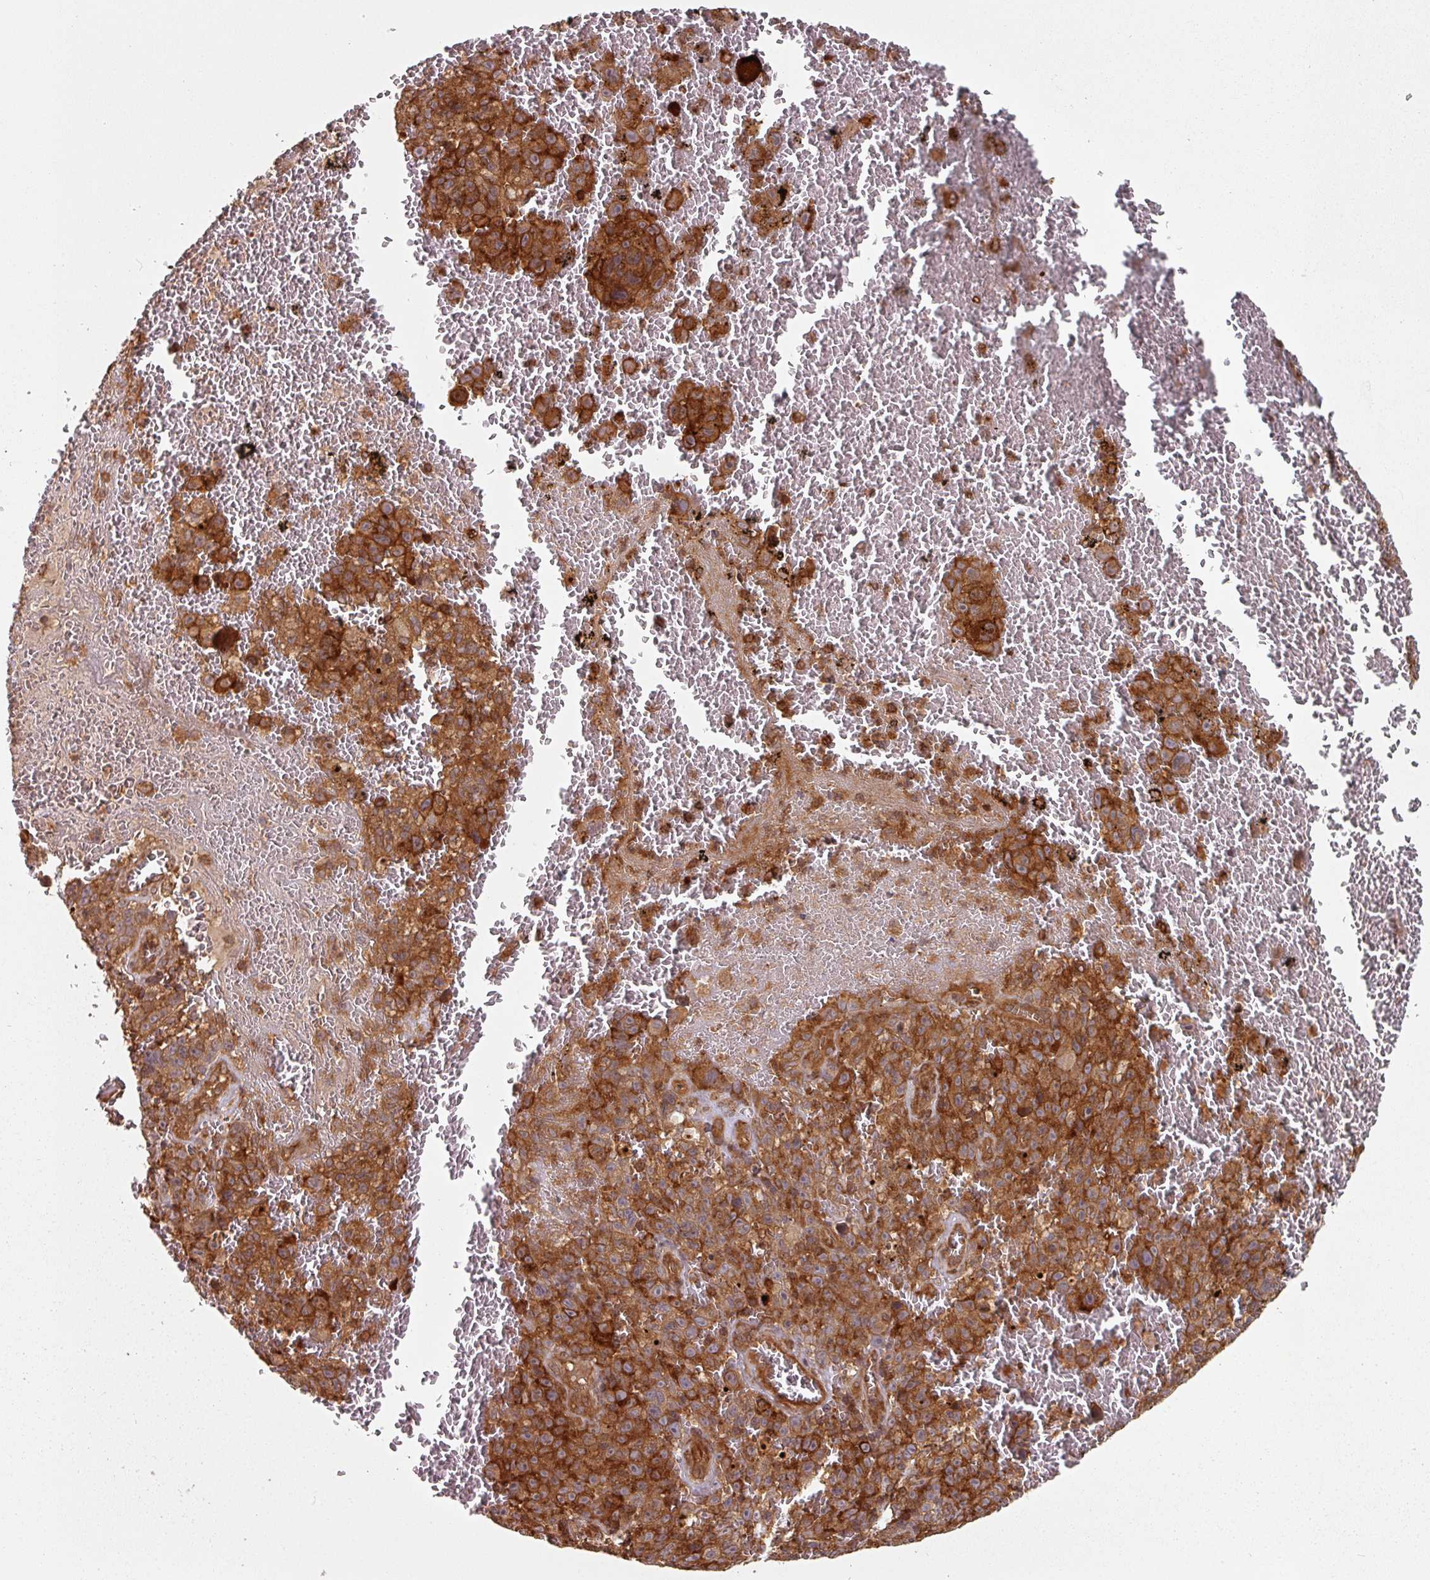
{"staining": {"intensity": "strong", "quantity": ">75%", "location": "cytoplasmic/membranous"}, "tissue": "melanoma", "cell_type": "Tumor cells", "image_type": "cancer", "snomed": [{"axis": "morphology", "description": "Malignant melanoma, NOS"}, {"axis": "topography", "description": "Skin"}], "caption": "Immunohistochemistry (IHC) histopathology image of human malignant melanoma stained for a protein (brown), which exhibits high levels of strong cytoplasmic/membranous expression in about >75% of tumor cells.", "gene": "EIF4EBP2", "patient": {"sex": "female", "age": 82}}